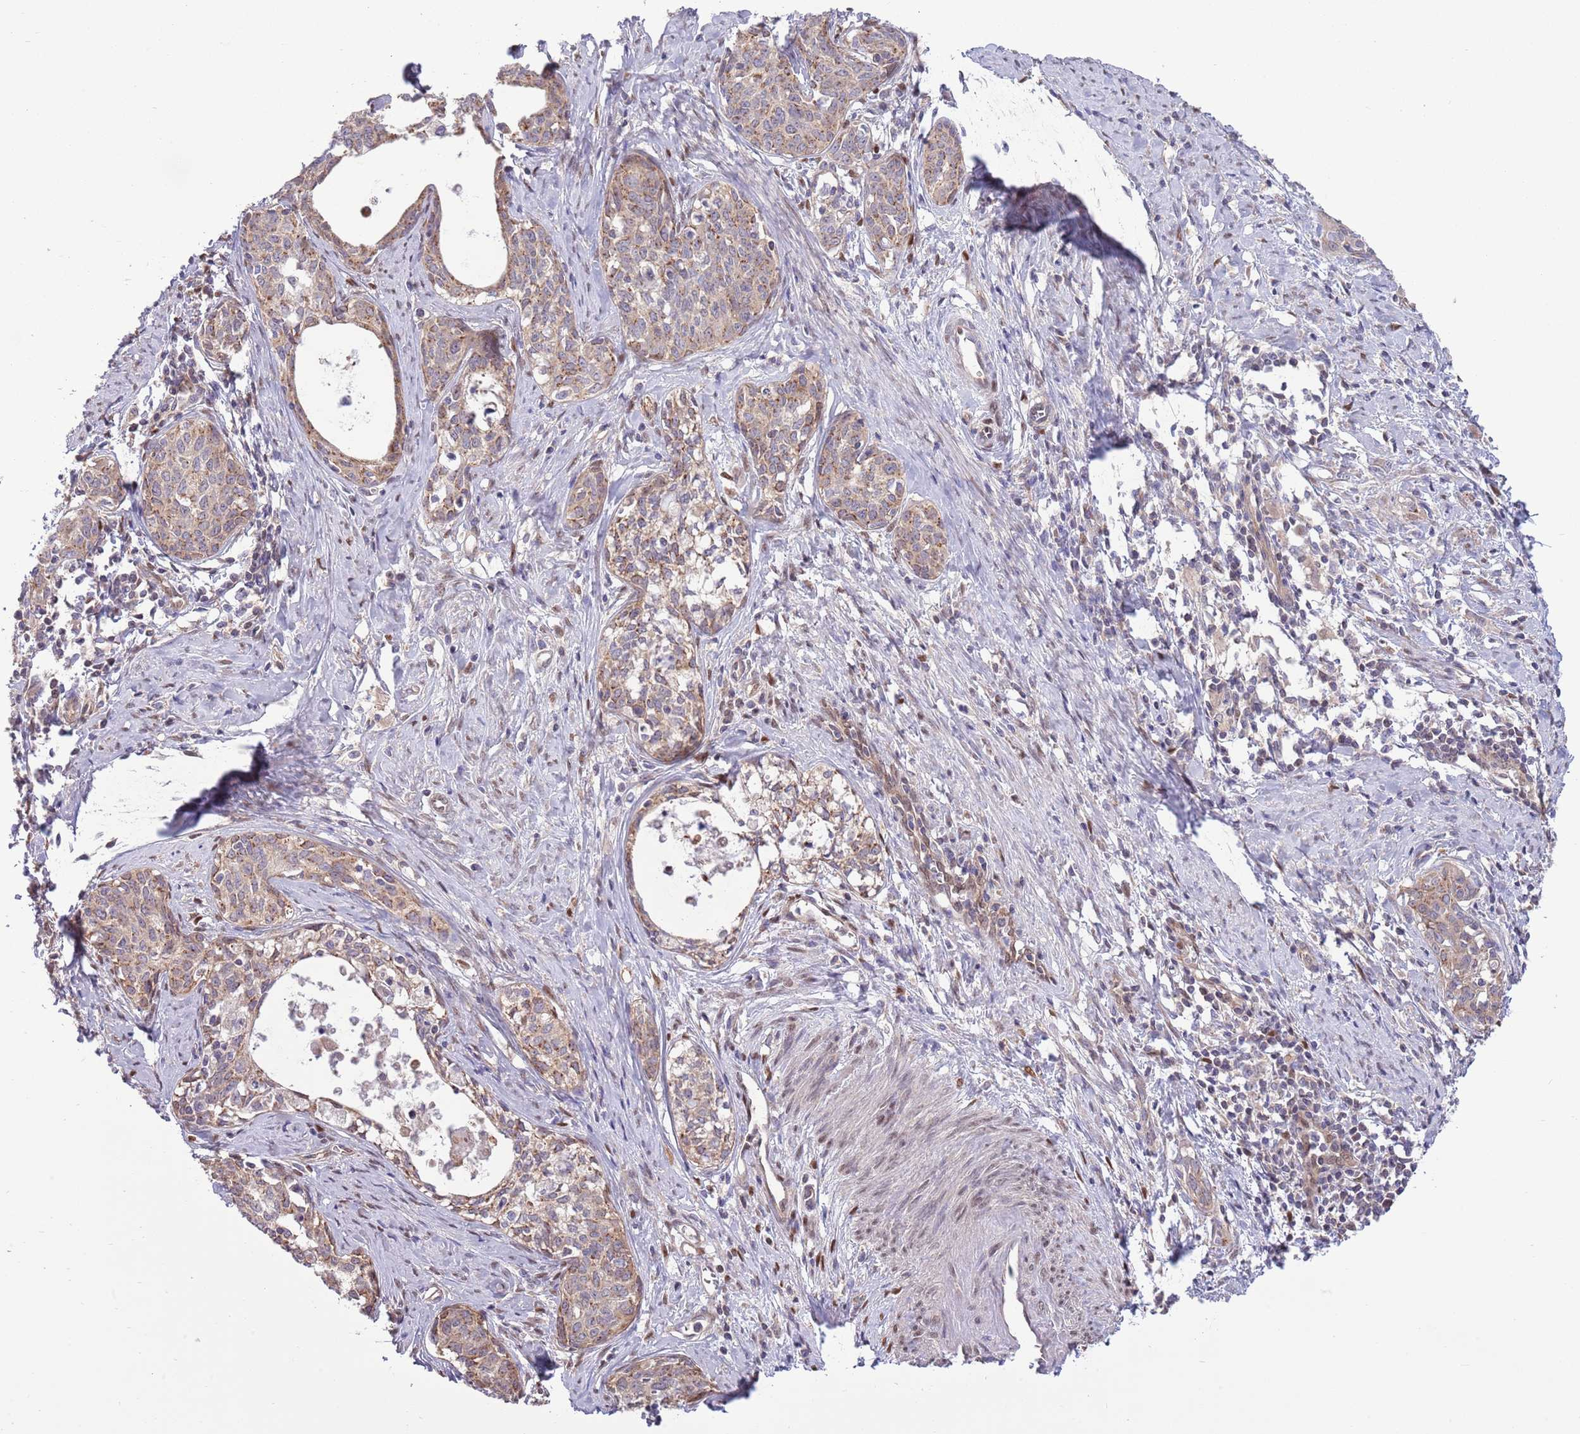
{"staining": {"intensity": "moderate", "quantity": ">75%", "location": "cytoplasmic/membranous"}, "tissue": "cervical cancer", "cell_type": "Tumor cells", "image_type": "cancer", "snomed": [{"axis": "morphology", "description": "Squamous cell carcinoma, NOS"}, {"axis": "topography", "description": "Cervix"}], "caption": "Cervical cancer (squamous cell carcinoma) stained with DAB IHC demonstrates medium levels of moderate cytoplasmic/membranous positivity in about >75% of tumor cells.", "gene": "ARL2BP", "patient": {"sex": "female", "age": 52}}